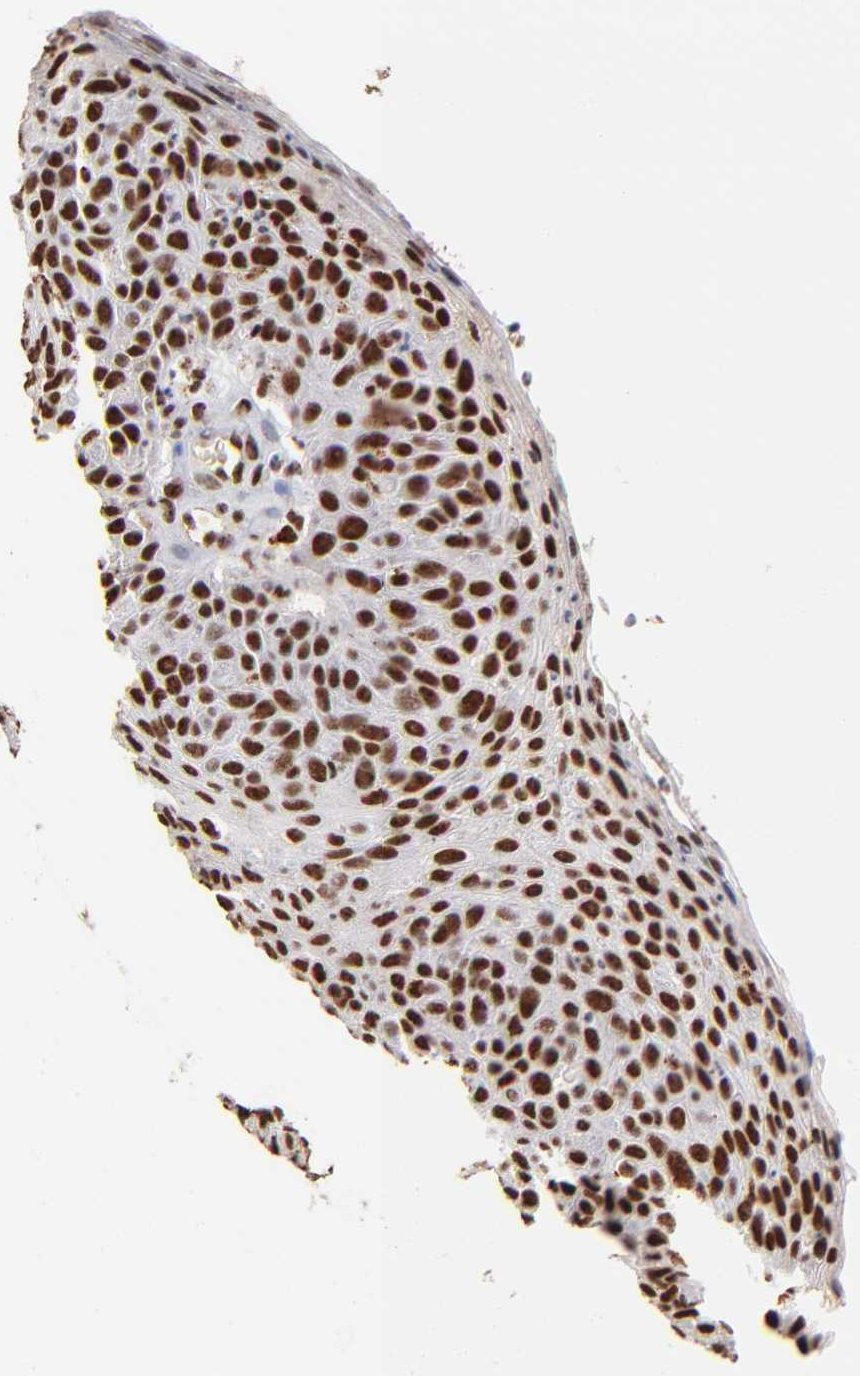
{"staining": {"intensity": "strong", "quantity": ">75%", "location": "nuclear"}, "tissue": "skin cancer", "cell_type": "Tumor cells", "image_type": "cancer", "snomed": [{"axis": "morphology", "description": "Squamous cell carcinoma, NOS"}, {"axis": "topography", "description": "Skin"}], "caption": "A micrograph of human skin squamous cell carcinoma stained for a protein reveals strong nuclear brown staining in tumor cells.", "gene": "ZNF146", "patient": {"sex": "male", "age": 87}}